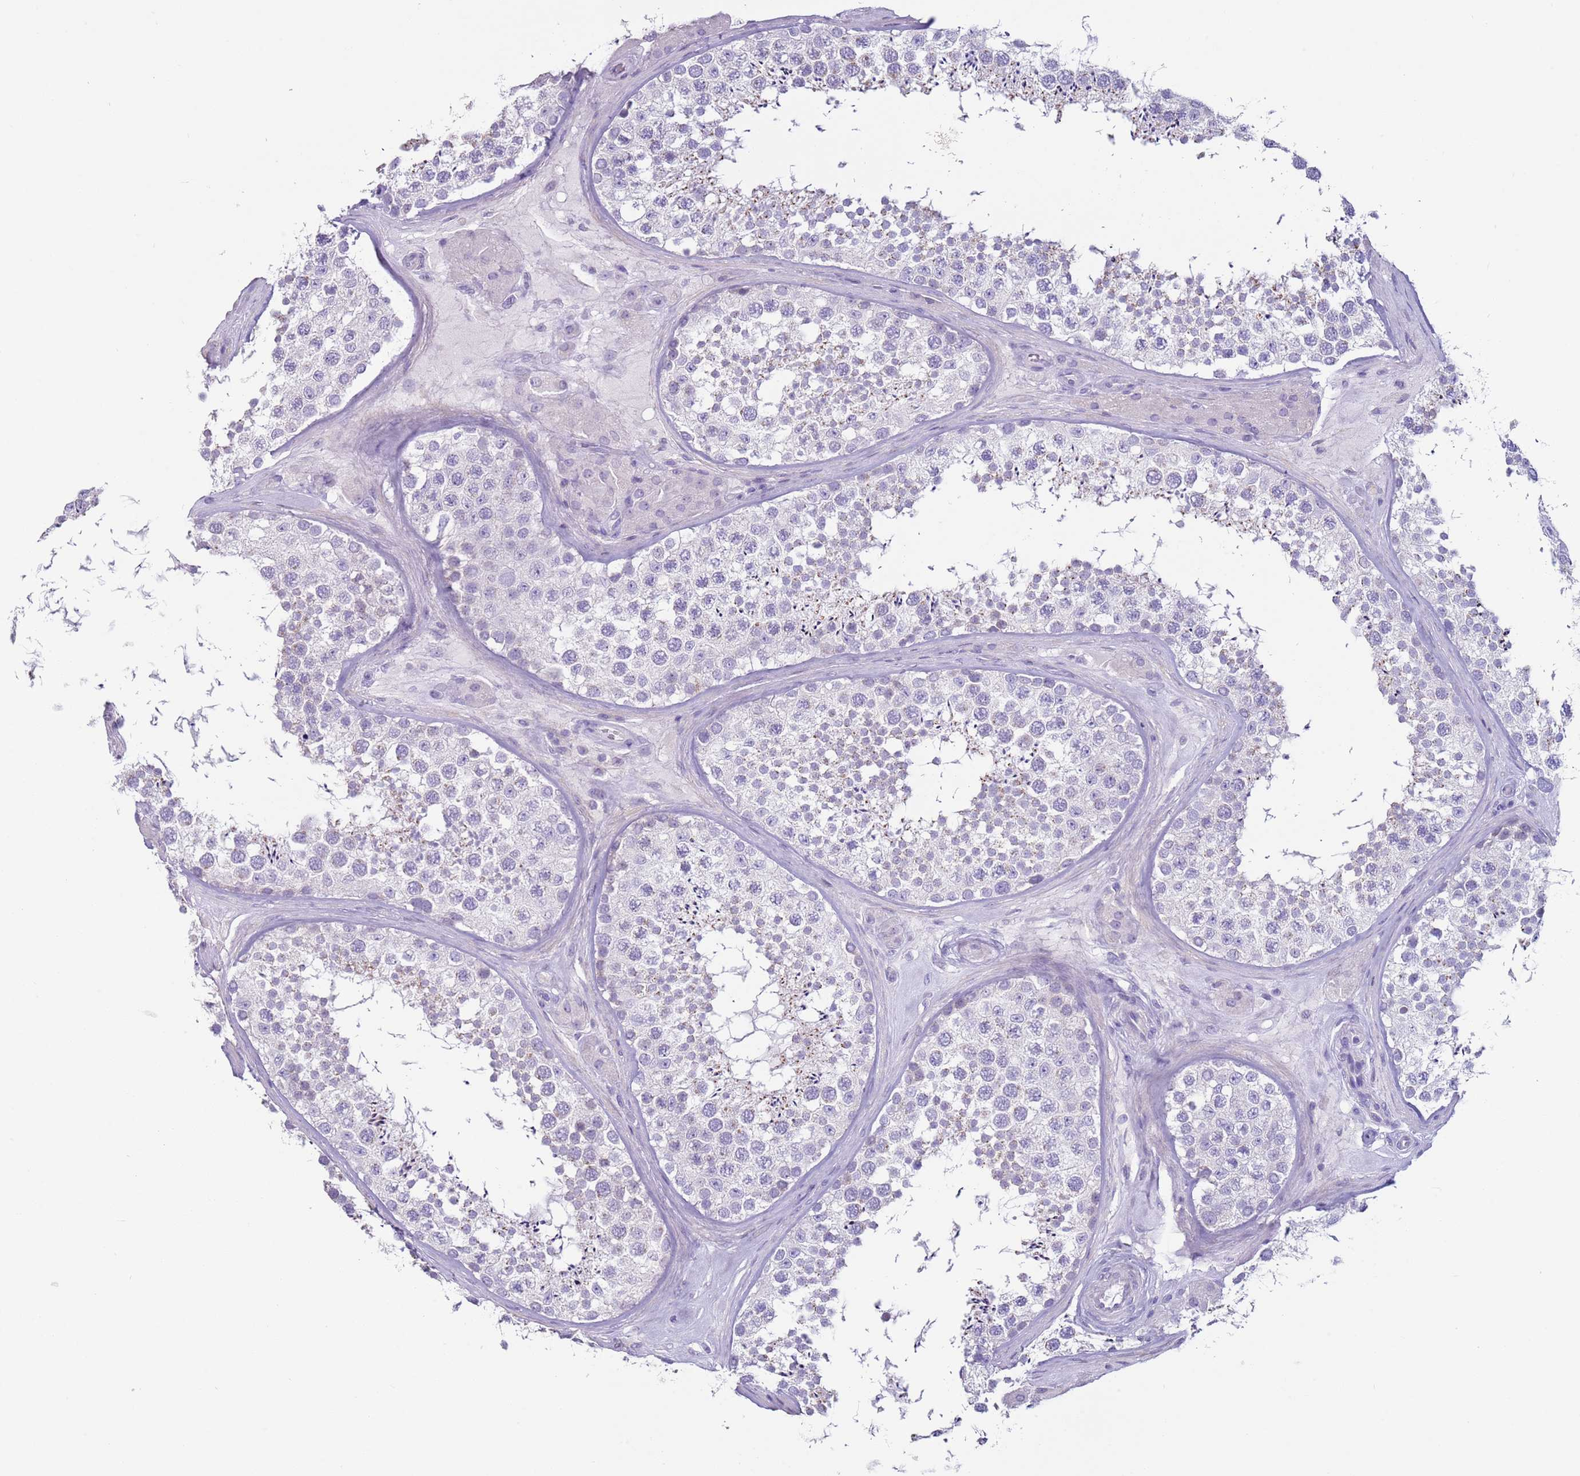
{"staining": {"intensity": "moderate", "quantity": "<25%", "location": "cytoplasmic/membranous"}, "tissue": "testis", "cell_type": "Cells in seminiferous ducts", "image_type": "normal", "snomed": [{"axis": "morphology", "description": "Normal tissue, NOS"}, {"axis": "topography", "description": "Testis"}], "caption": "Protein expression analysis of benign testis shows moderate cytoplasmic/membranous staining in about <25% of cells in seminiferous ducts.", "gene": "NPAP1", "patient": {"sex": "male", "age": 46}}